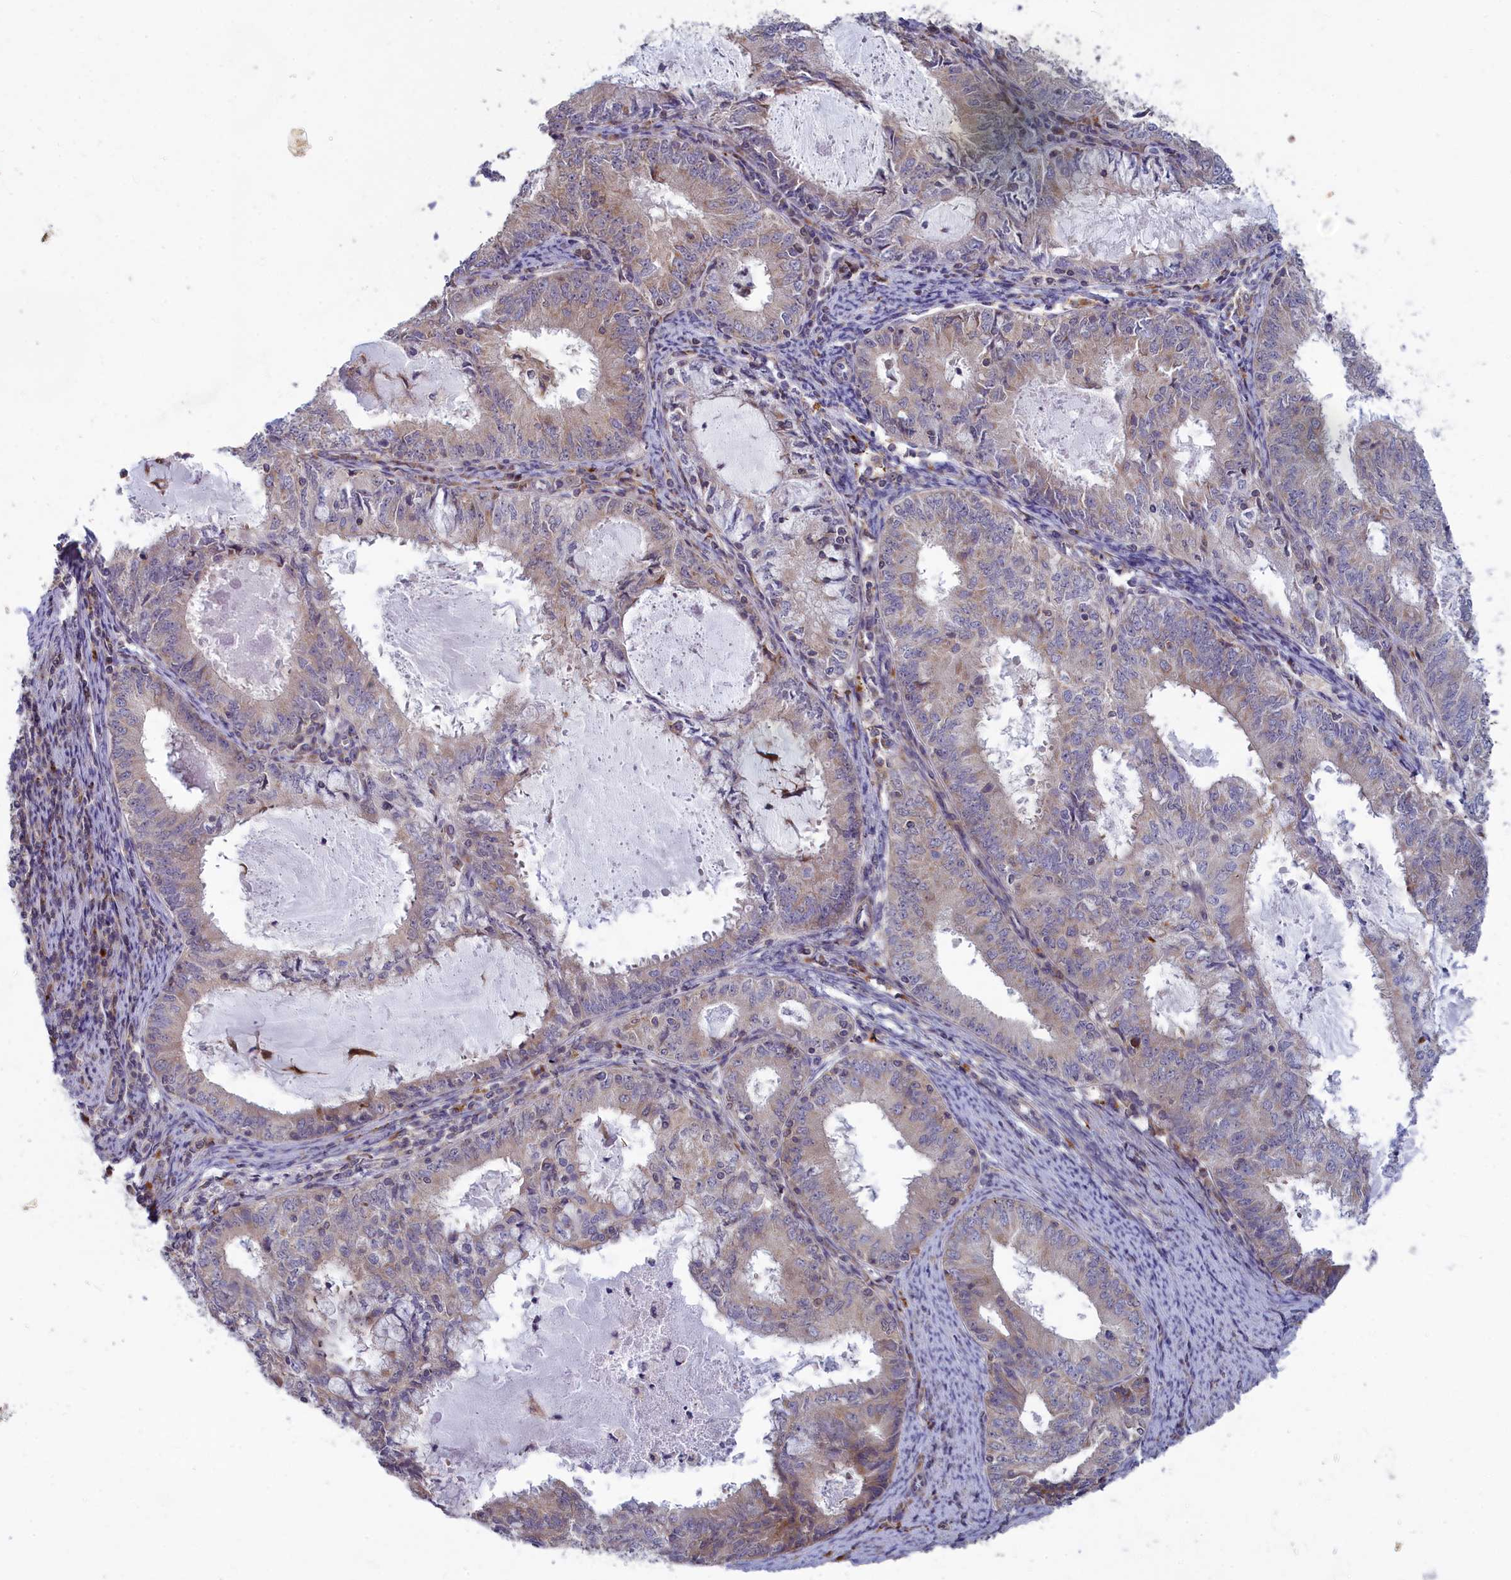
{"staining": {"intensity": "weak", "quantity": "<25%", "location": "cytoplasmic/membranous"}, "tissue": "endometrial cancer", "cell_type": "Tumor cells", "image_type": "cancer", "snomed": [{"axis": "morphology", "description": "Adenocarcinoma, NOS"}, {"axis": "topography", "description": "Endometrium"}], "caption": "IHC of endometrial cancer (adenocarcinoma) exhibits no positivity in tumor cells.", "gene": "BLTP2", "patient": {"sex": "female", "age": 57}}